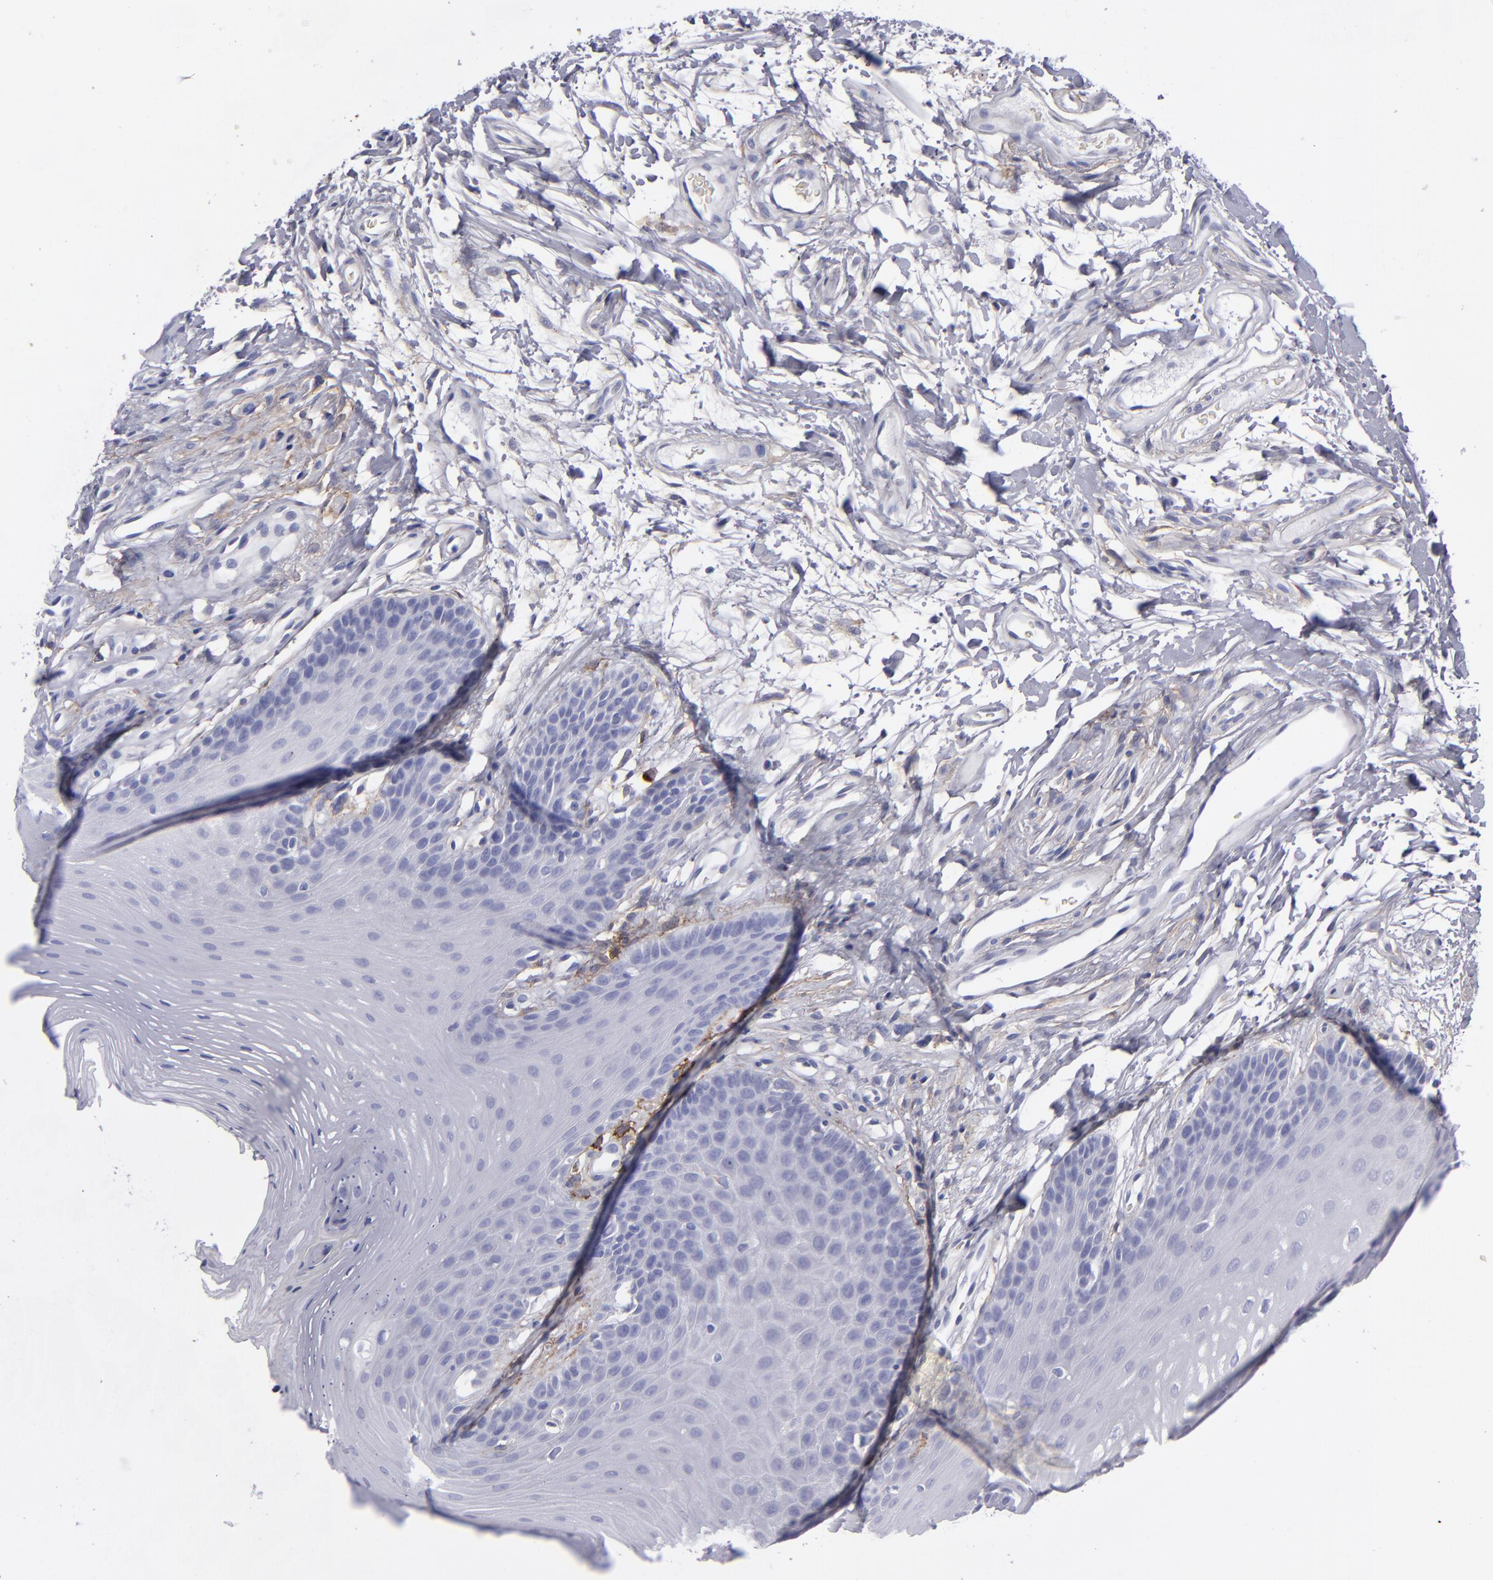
{"staining": {"intensity": "negative", "quantity": "none", "location": "none"}, "tissue": "oral mucosa", "cell_type": "Squamous epithelial cells", "image_type": "normal", "snomed": [{"axis": "morphology", "description": "Normal tissue, NOS"}, {"axis": "topography", "description": "Oral tissue"}], "caption": "High magnification brightfield microscopy of normal oral mucosa stained with DAB (brown) and counterstained with hematoxylin (blue): squamous epithelial cells show no significant expression. (Brightfield microscopy of DAB (3,3'-diaminobenzidine) IHC at high magnification).", "gene": "ANPEP", "patient": {"sex": "male", "age": 62}}